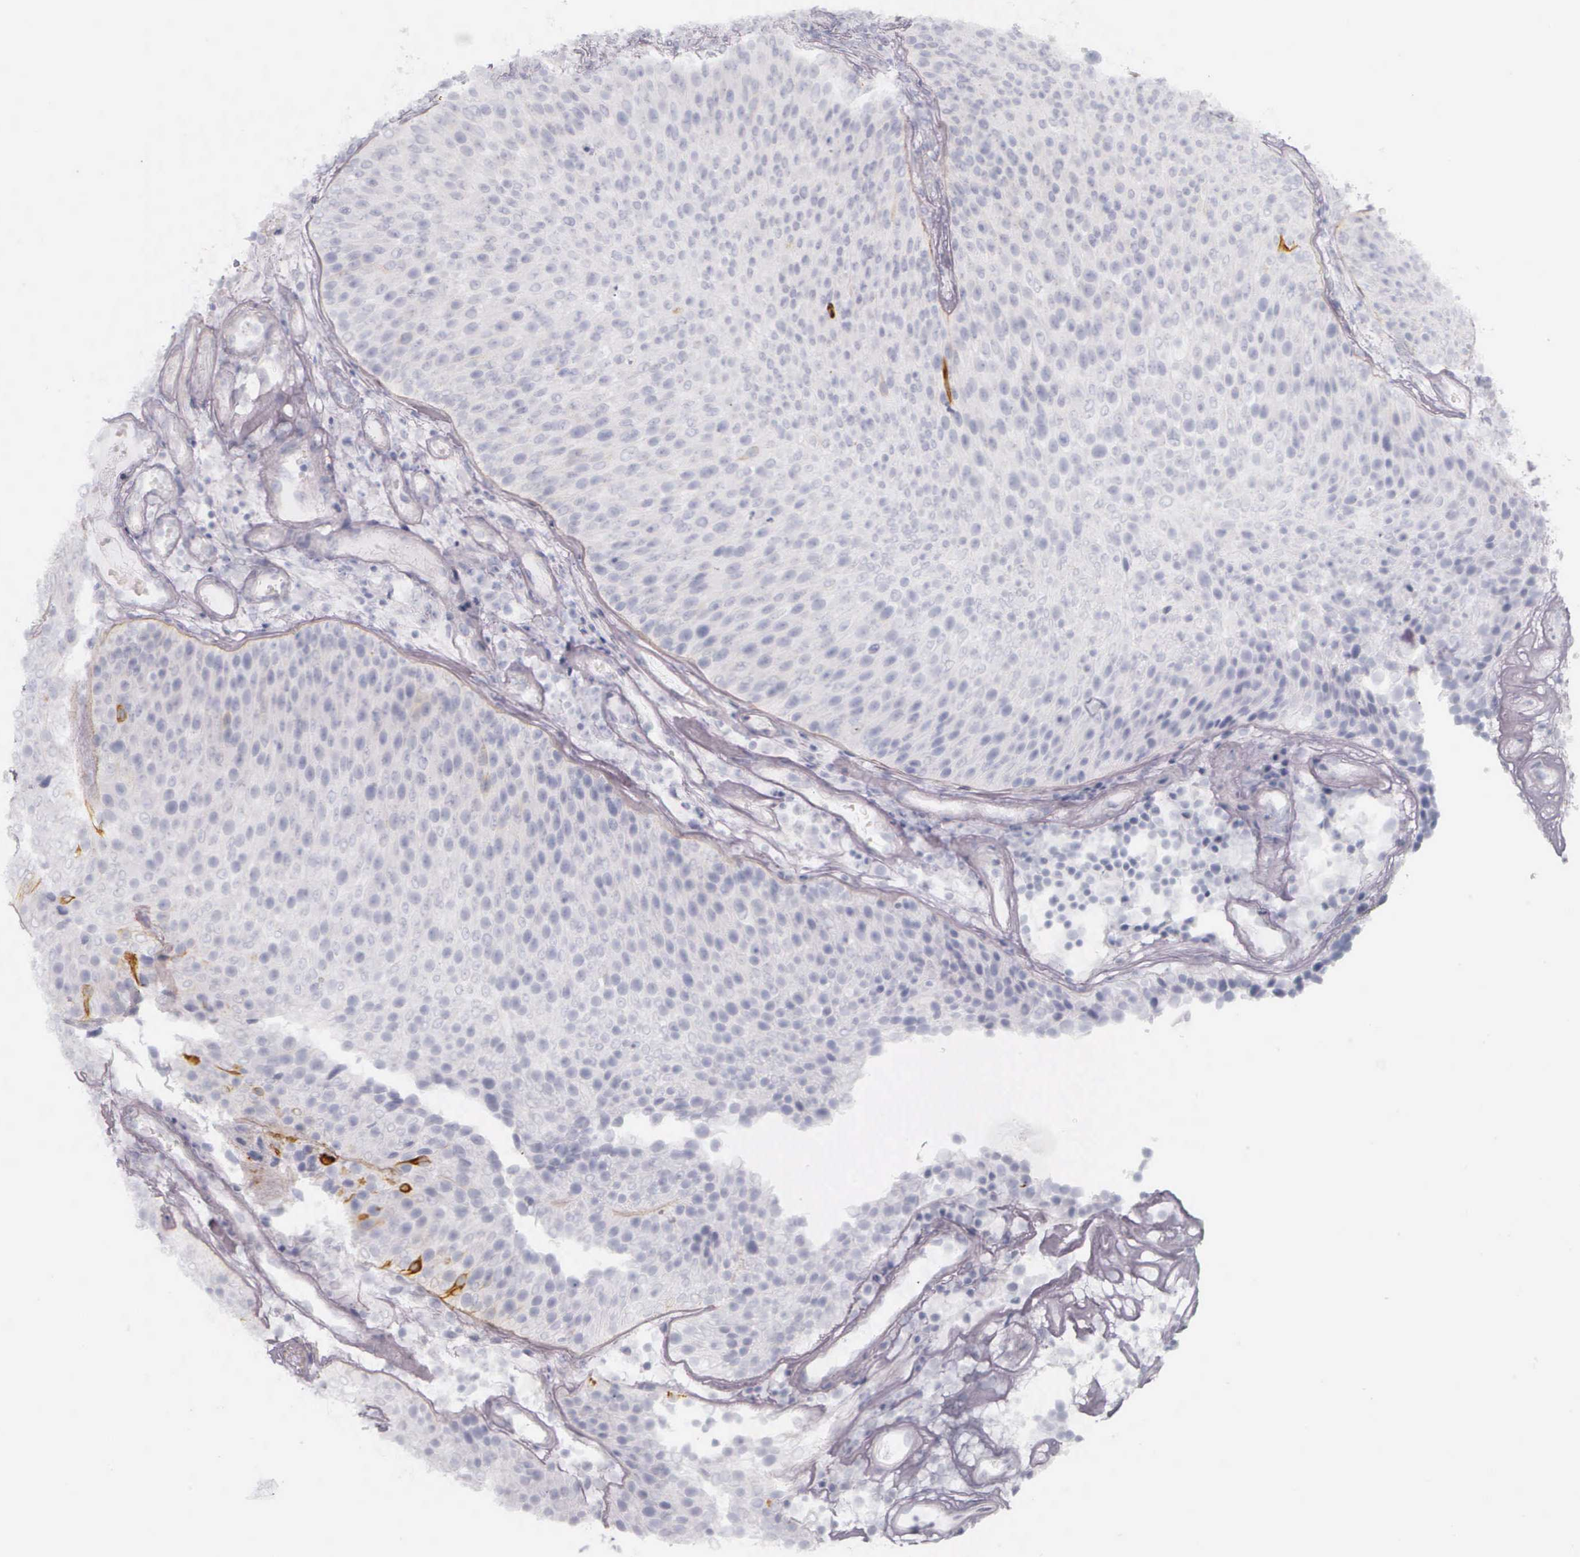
{"staining": {"intensity": "strong", "quantity": "<25%", "location": "cytoplasmic/membranous"}, "tissue": "urothelial cancer", "cell_type": "Tumor cells", "image_type": "cancer", "snomed": [{"axis": "morphology", "description": "Urothelial carcinoma, Low grade"}, {"axis": "topography", "description": "Urinary bladder"}], "caption": "IHC histopathology image of neoplastic tissue: human urothelial carcinoma (low-grade) stained using immunohistochemistry displays medium levels of strong protein expression localized specifically in the cytoplasmic/membranous of tumor cells, appearing as a cytoplasmic/membranous brown color.", "gene": "KRT14", "patient": {"sex": "male", "age": 85}}